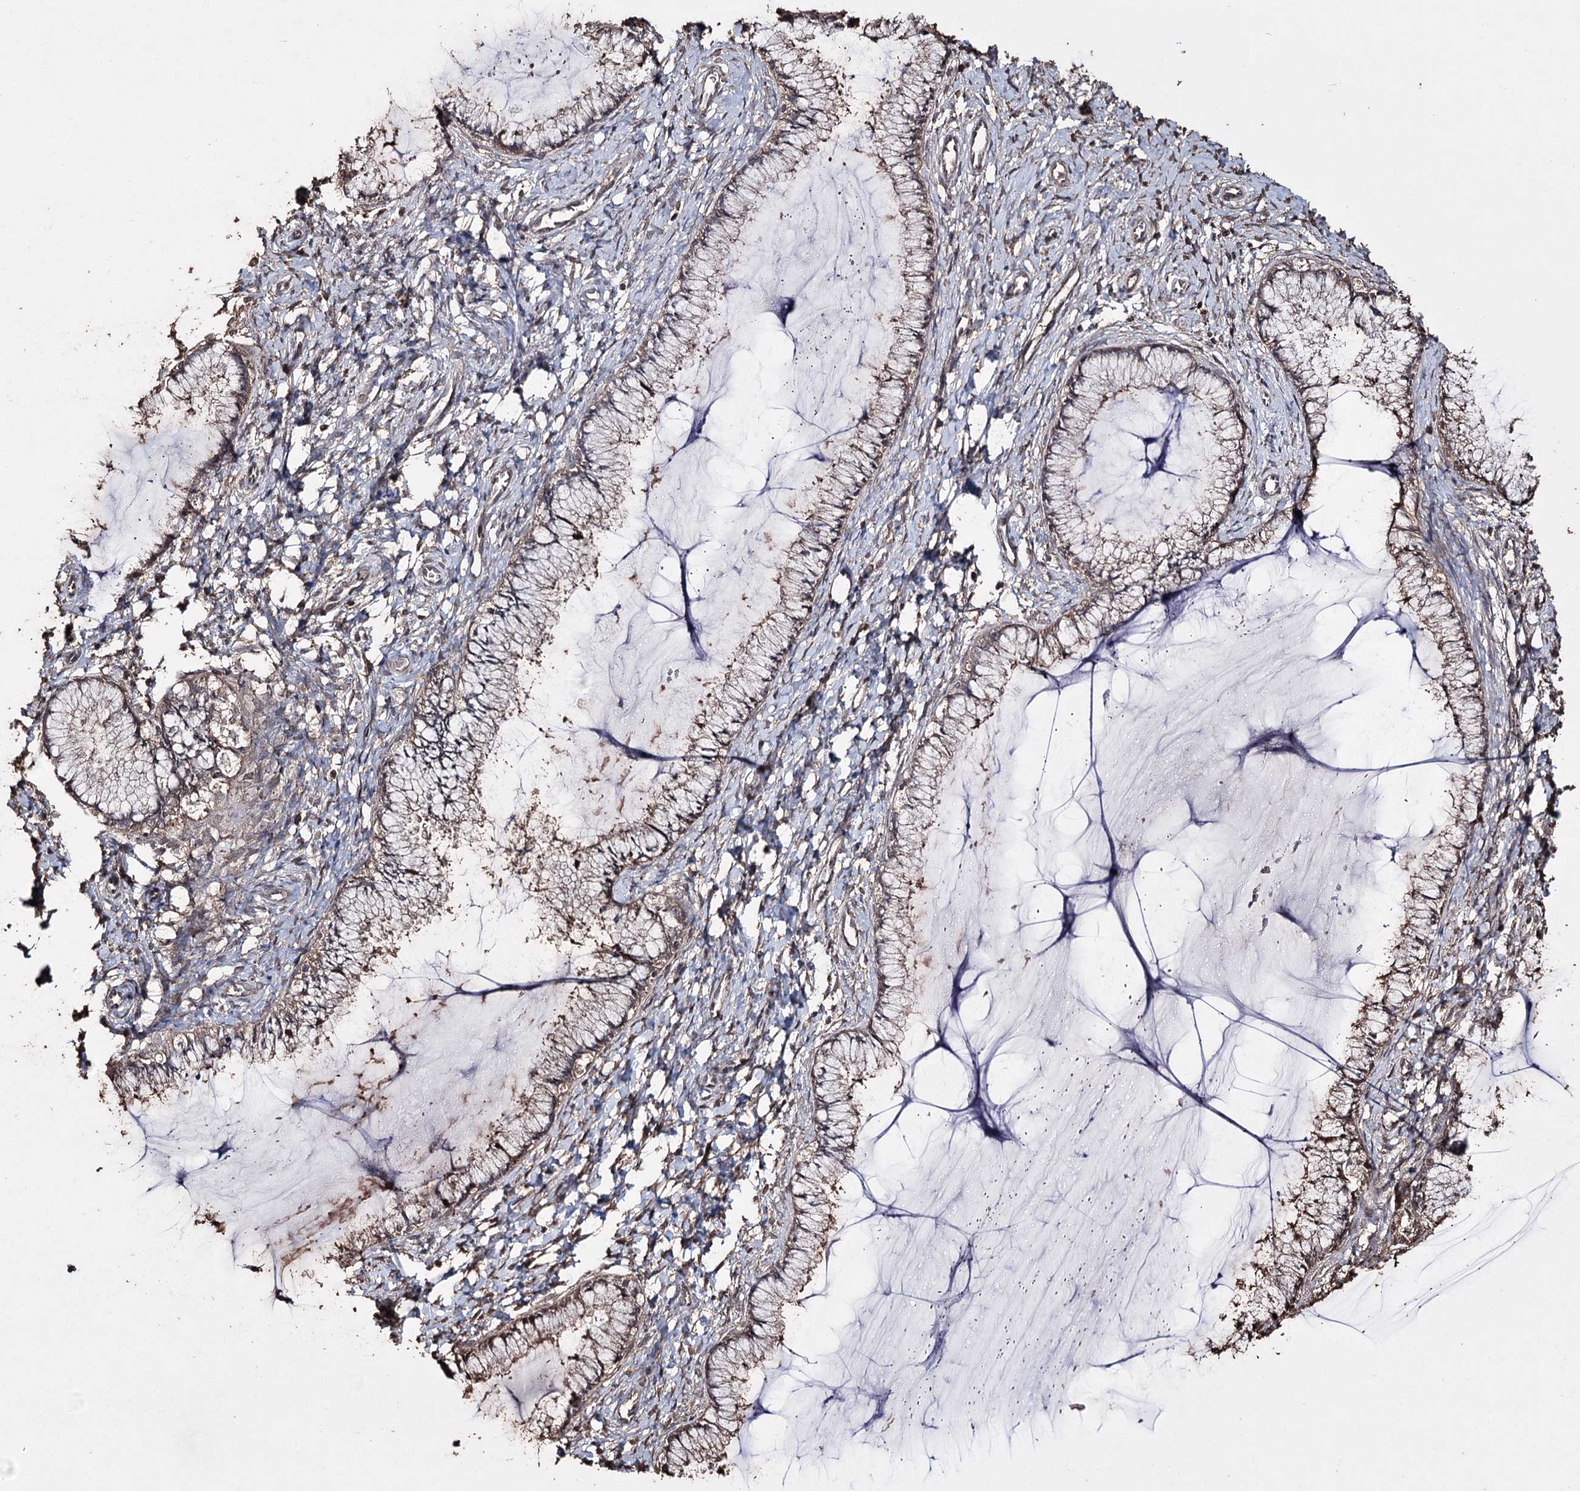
{"staining": {"intensity": "weak", "quantity": ">75%", "location": "cytoplasmic/membranous"}, "tissue": "cervix", "cell_type": "Glandular cells", "image_type": "normal", "snomed": [{"axis": "morphology", "description": "Normal tissue, NOS"}, {"axis": "morphology", "description": "Adenocarcinoma, NOS"}, {"axis": "topography", "description": "Cervix"}], "caption": "Immunohistochemistry micrograph of normal cervix: human cervix stained using immunohistochemistry (IHC) shows low levels of weak protein expression localized specifically in the cytoplasmic/membranous of glandular cells, appearing as a cytoplasmic/membranous brown color.", "gene": "ZNF662", "patient": {"sex": "female", "age": 29}}